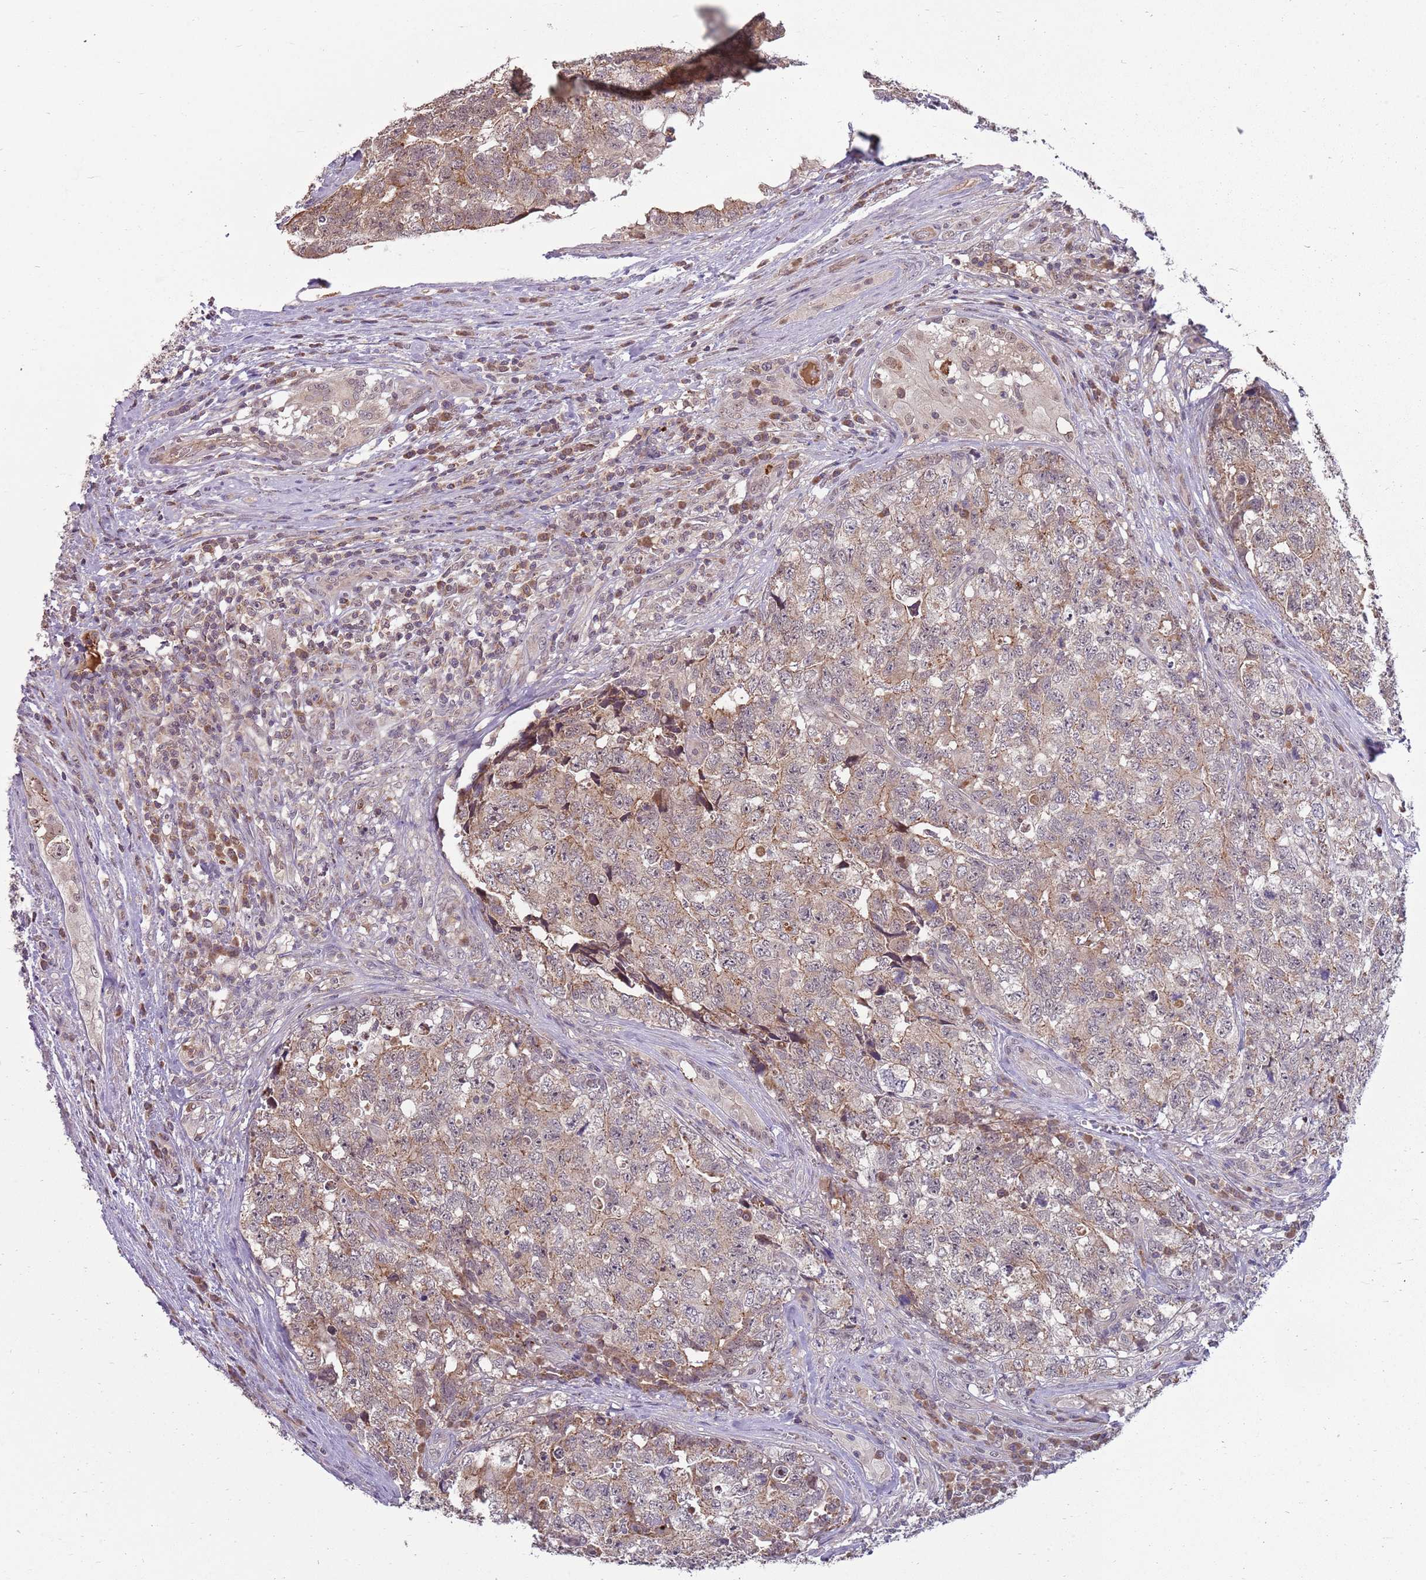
{"staining": {"intensity": "weak", "quantity": "<25%", "location": "cytoplasmic/membranous"}, "tissue": "testis cancer", "cell_type": "Tumor cells", "image_type": "cancer", "snomed": [{"axis": "morphology", "description": "Carcinoma, Embryonal, NOS"}, {"axis": "topography", "description": "Testis"}], "caption": "Immunohistochemistry (IHC) of human embryonal carcinoma (testis) exhibits no positivity in tumor cells.", "gene": "NBPF6", "patient": {"sex": "male", "age": 31}}